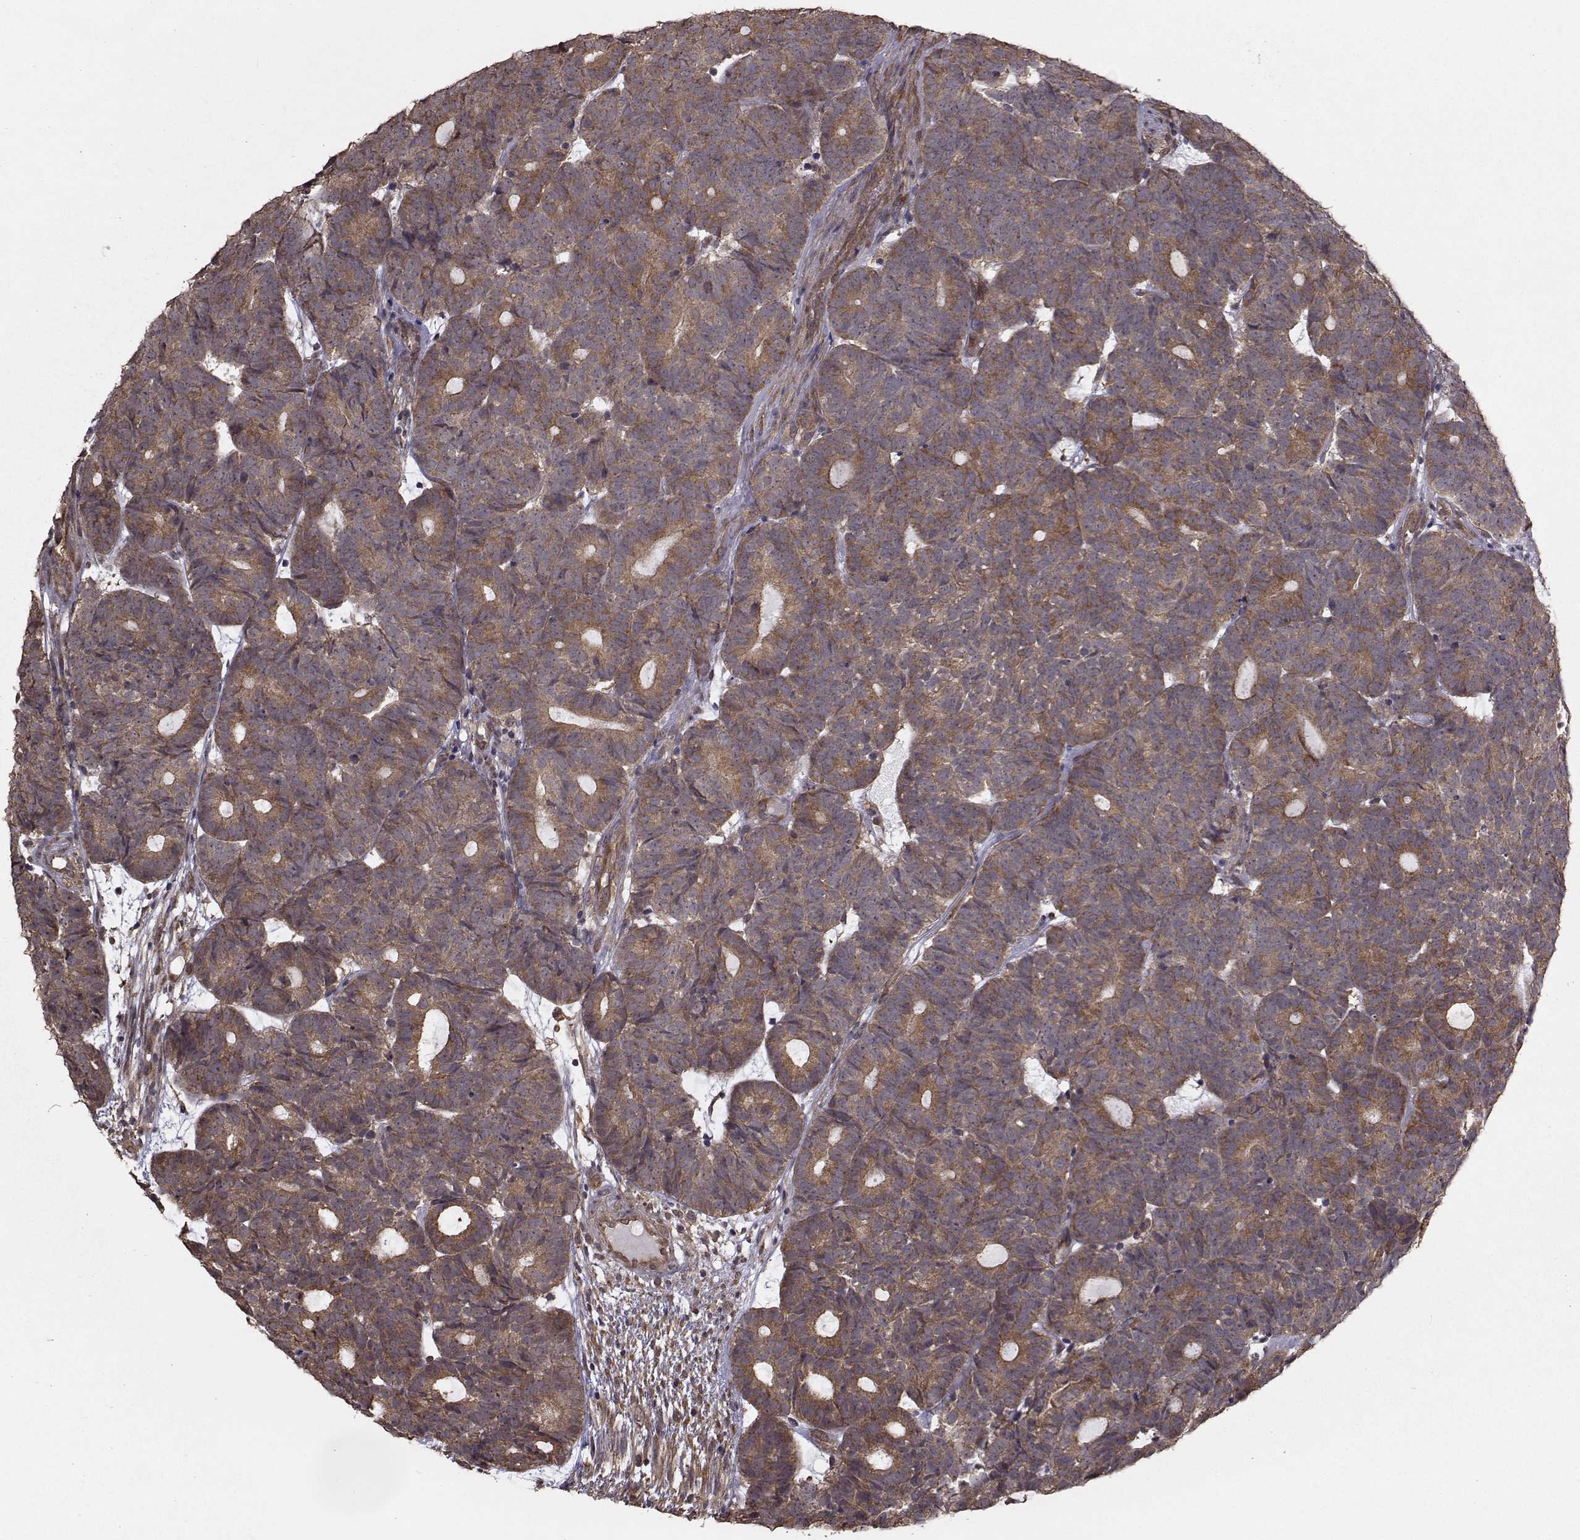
{"staining": {"intensity": "moderate", "quantity": ">75%", "location": "cytoplasmic/membranous"}, "tissue": "head and neck cancer", "cell_type": "Tumor cells", "image_type": "cancer", "snomed": [{"axis": "morphology", "description": "Adenocarcinoma, NOS"}, {"axis": "topography", "description": "Head-Neck"}], "caption": "Immunohistochemical staining of head and neck cancer (adenocarcinoma) exhibits medium levels of moderate cytoplasmic/membranous expression in approximately >75% of tumor cells.", "gene": "TRIP10", "patient": {"sex": "female", "age": 81}}